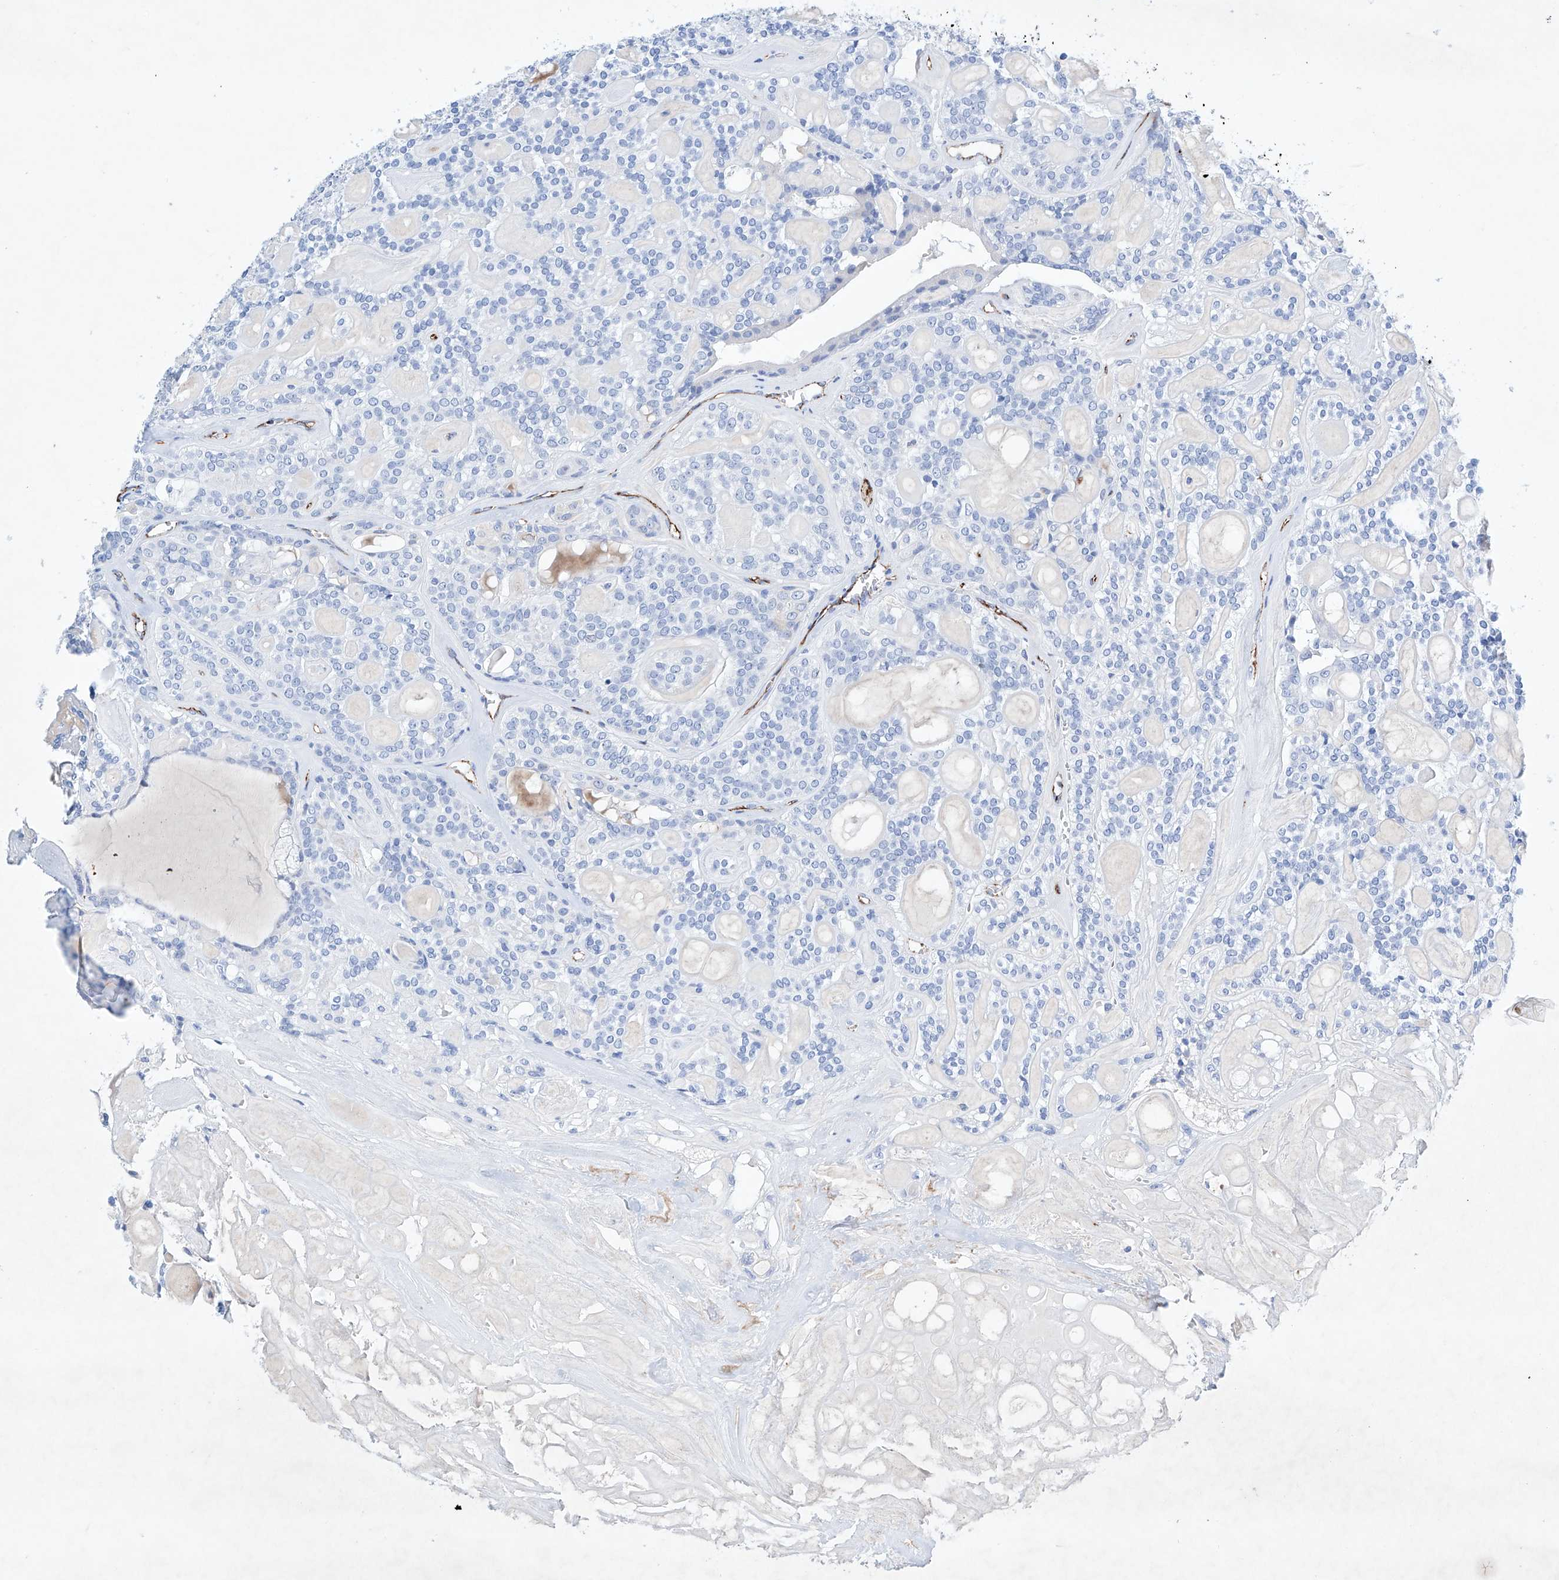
{"staining": {"intensity": "negative", "quantity": "none", "location": "none"}, "tissue": "head and neck cancer", "cell_type": "Tumor cells", "image_type": "cancer", "snomed": [{"axis": "morphology", "description": "Adenocarcinoma, NOS"}, {"axis": "topography", "description": "Head-Neck"}], "caption": "An image of human head and neck cancer (adenocarcinoma) is negative for staining in tumor cells.", "gene": "ETV7", "patient": {"sex": "male", "age": 66}}